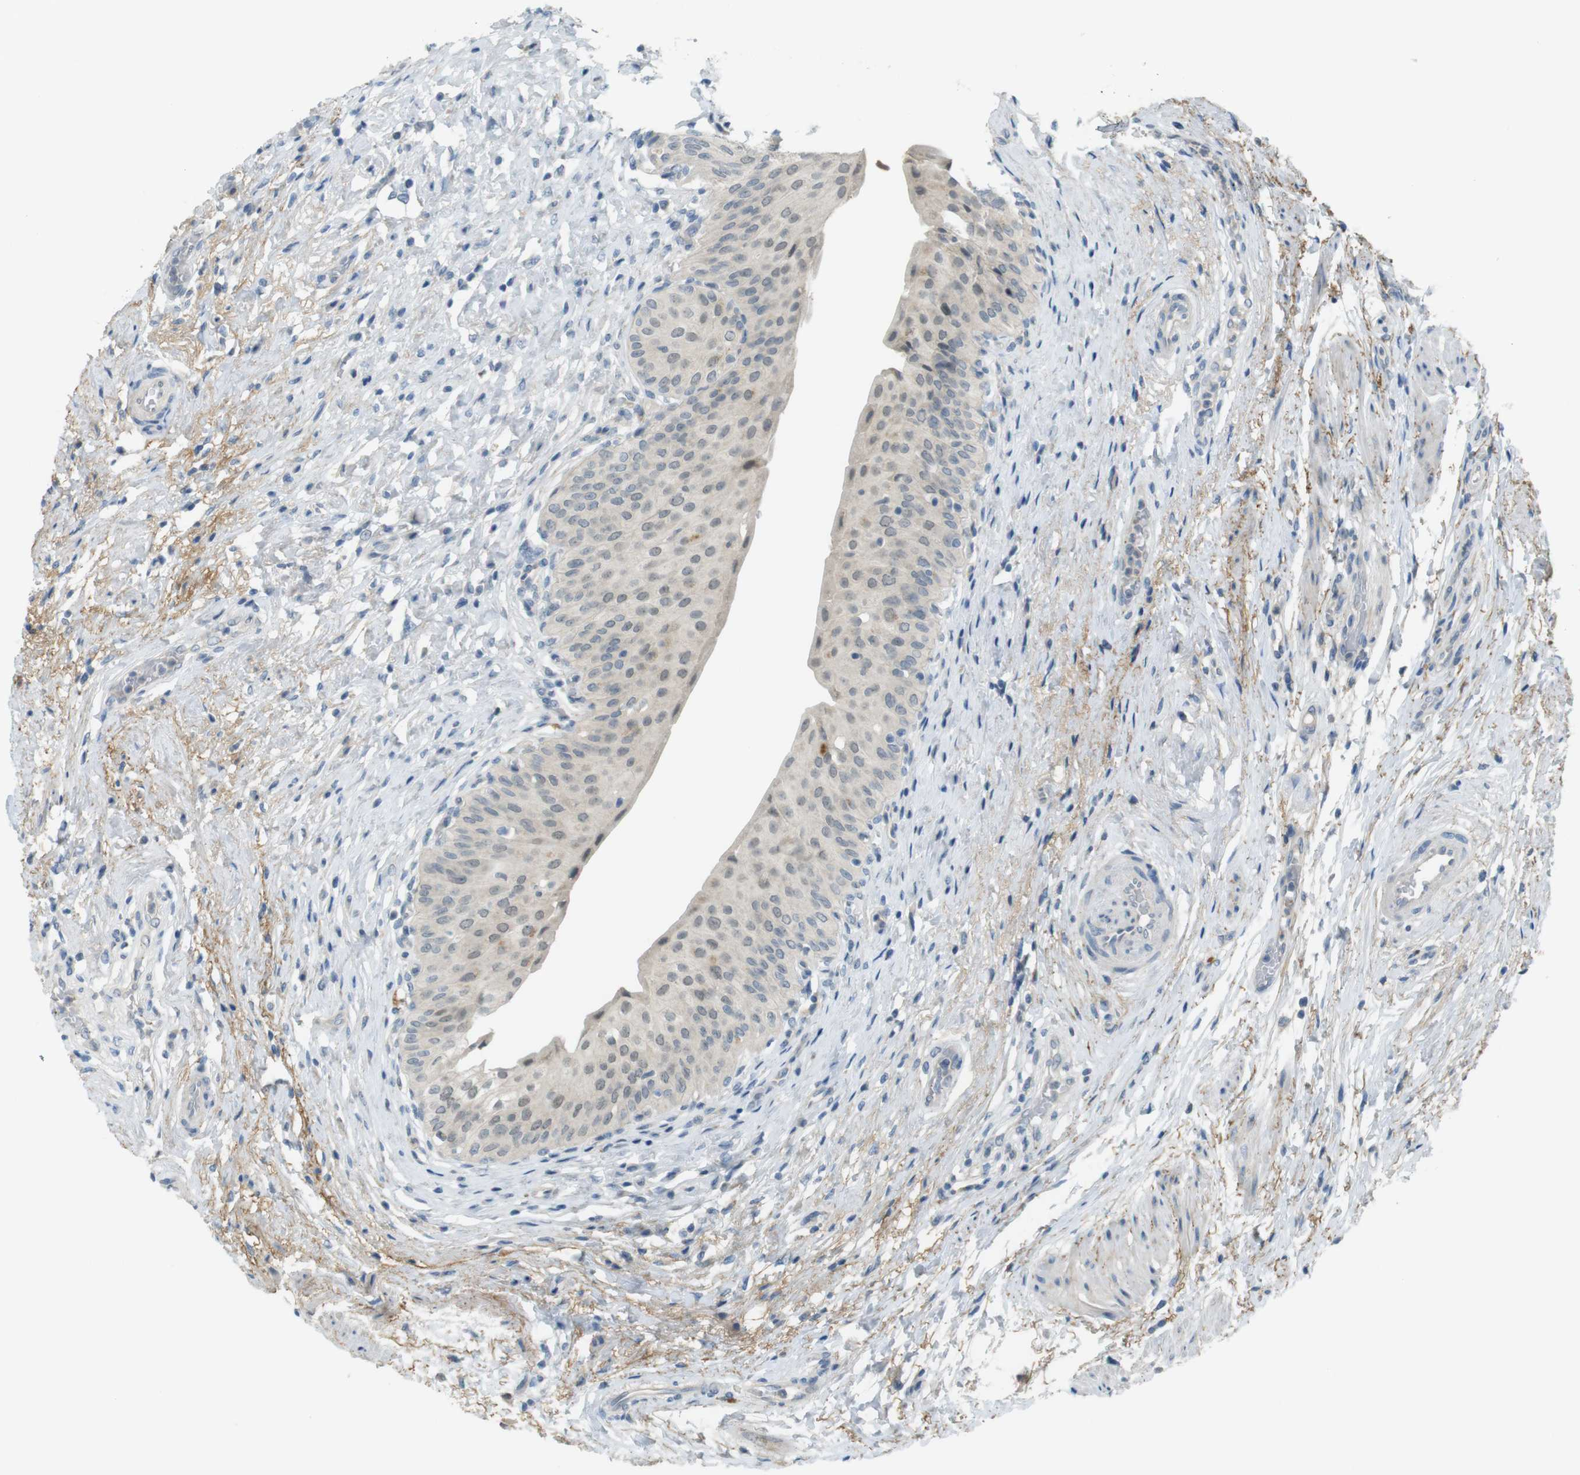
{"staining": {"intensity": "weak", "quantity": ">75%", "location": "cytoplasmic/membranous"}, "tissue": "urinary bladder", "cell_type": "Urothelial cells", "image_type": "normal", "snomed": [{"axis": "morphology", "description": "Normal tissue, NOS"}, {"axis": "morphology", "description": "Urothelial carcinoma, High grade"}, {"axis": "topography", "description": "Urinary bladder"}], "caption": "Urothelial cells demonstrate weak cytoplasmic/membranous expression in about >75% of cells in unremarkable urinary bladder.", "gene": "UGT8", "patient": {"sex": "male", "age": 46}}